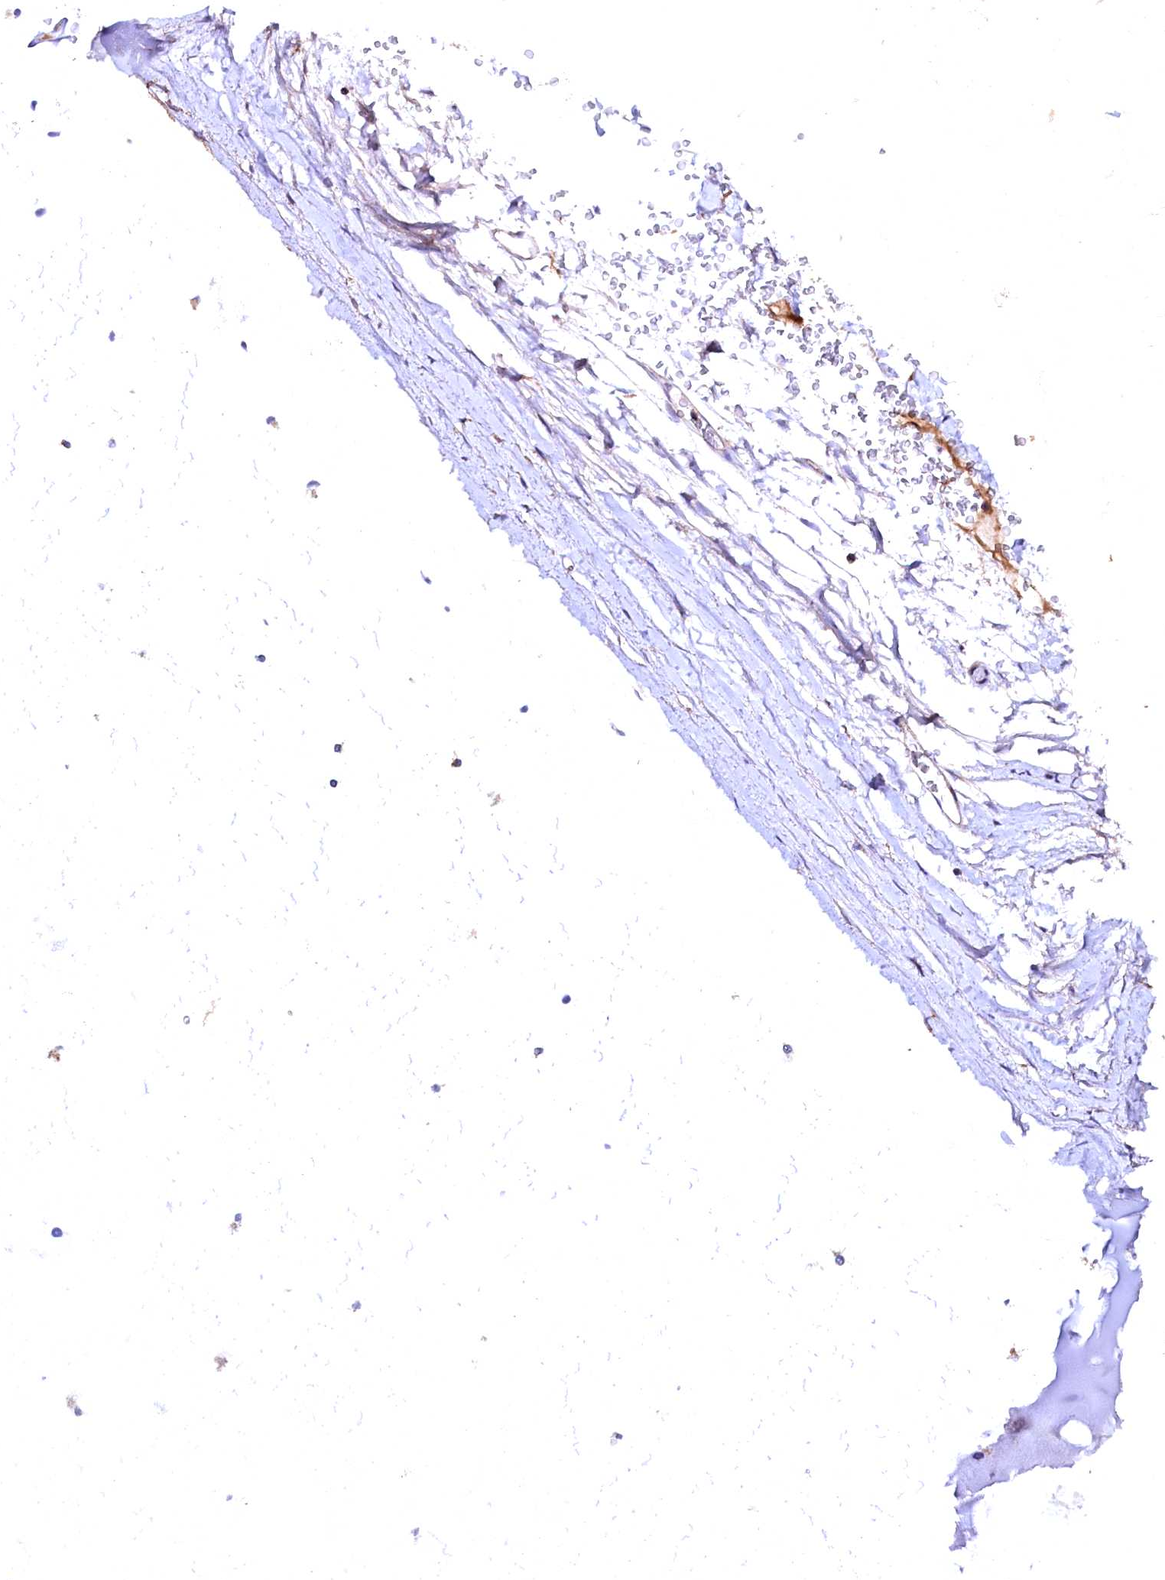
{"staining": {"intensity": "negative", "quantity": "none", "location": "none"}, "tissue": "adipose tissue", "cell_type": "Adipocytes", "image_type": "normal", "snomed": [{"axis": "morphology", "description": "Normal tissue, NOS"}, {"axis": "topography", "description": "Lymph node"}, {"axis": "topography", "description": "Bronchus"}], "caption": "Normal adipose tissue was stained to show a protein in brown. There is no significant positivity in adipocytes. The staining is performed using DAB (3,3'-diaminobenzidine) brown chromogen with nuclei counter-stained in using hematoxylin.", "gene": "ENKD1", "patient": {"sex": "male", "age": 63}}